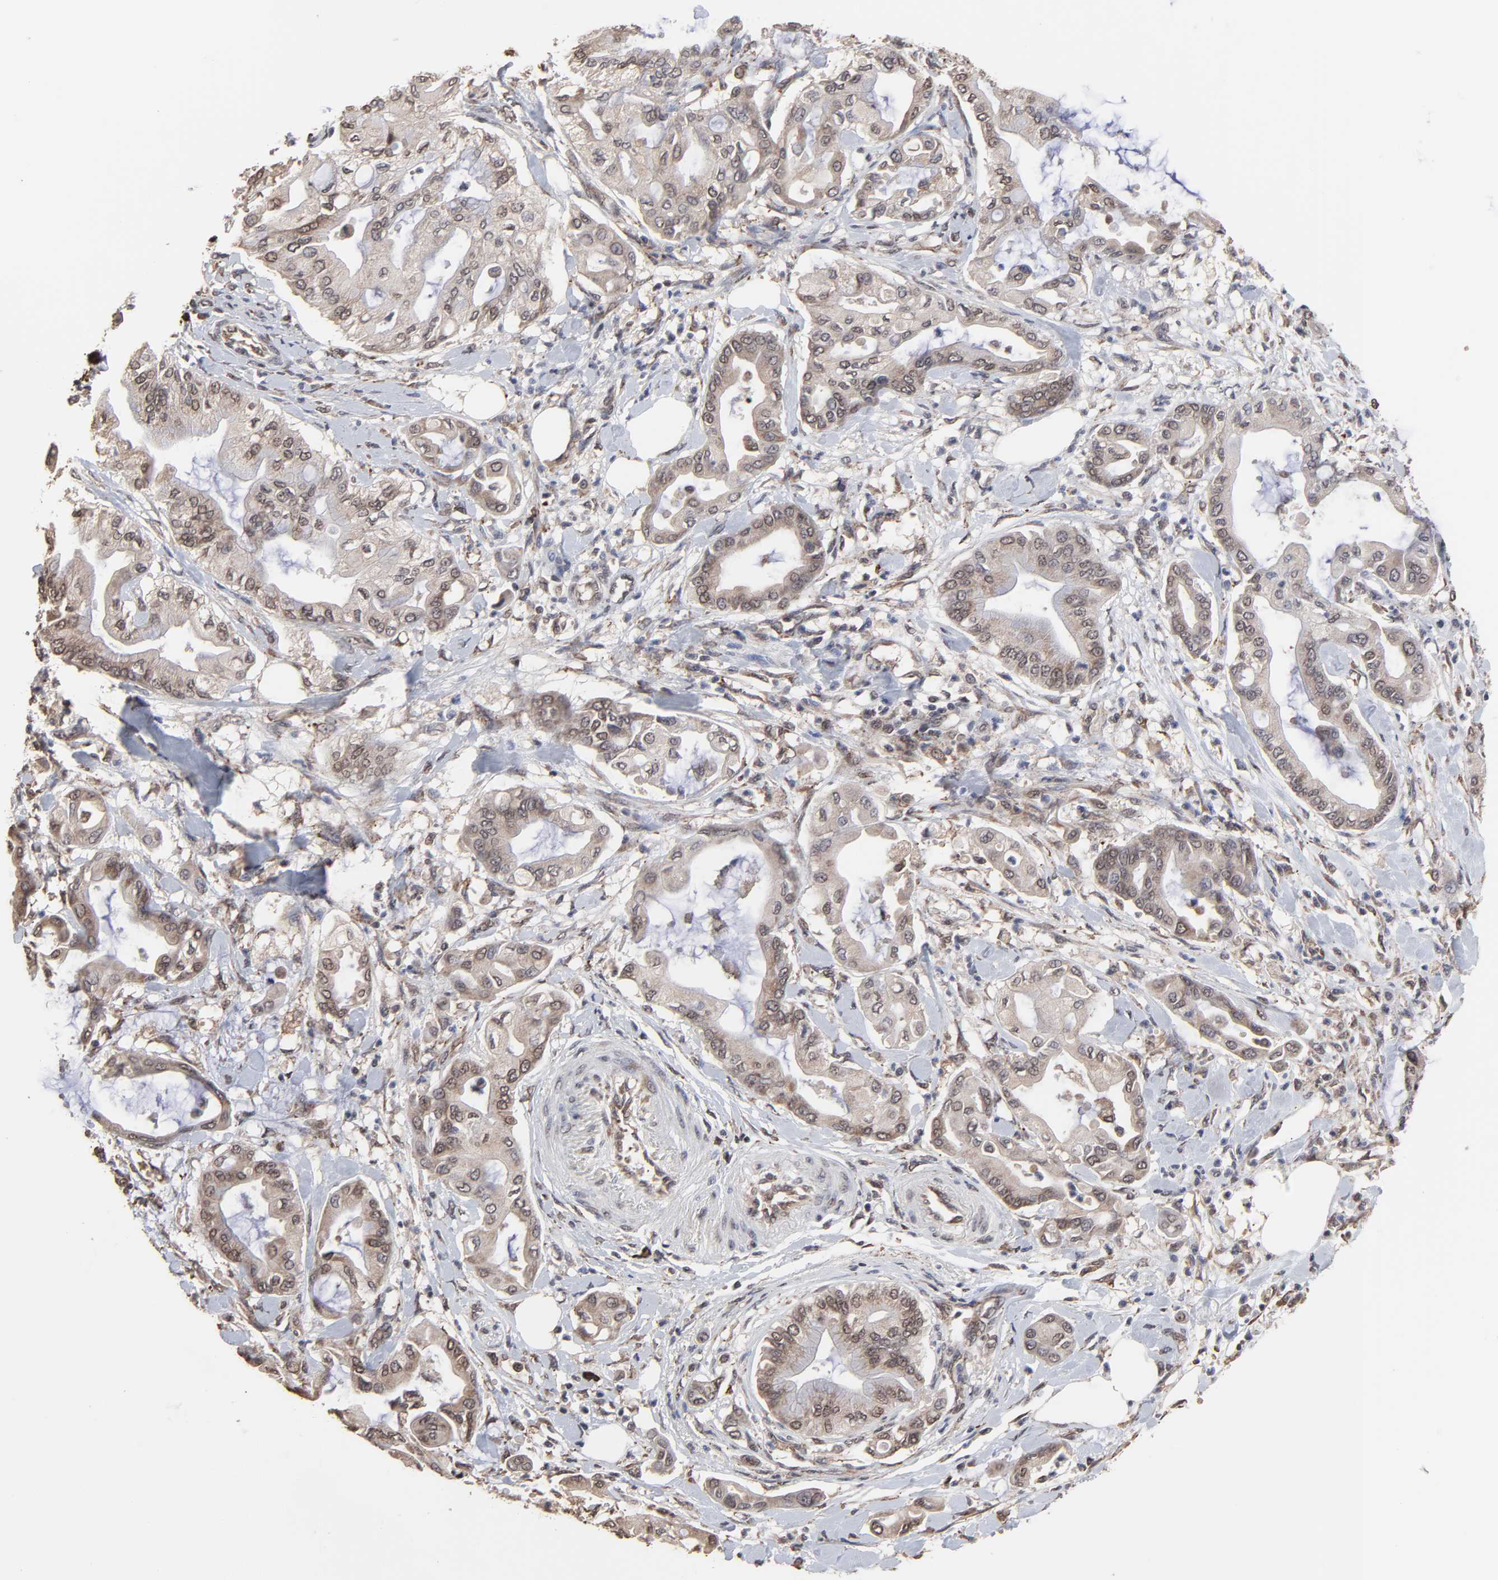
{"staining": {"intensity": "weak", "quantity": "25%-75%", "location": "cytoplasmic/membranous"}, "tissue": "pancreatic cancer", "cell_type": "Tumor cells", "image_type": "cancer", "snomed": [{"axis": "morphology", "description": "Adenocarcinoma, NOS"}, {"axis": "morphology", "description": "Adenocarcinoma, metastatic, NOS"}, {"axis": "topography", "description": "Lymph node"}, {"axis": "topography", "description": "Pancreas"}, {"axis": "topography", "description": "Duodenum"}], "caption": "There is low levels of weak cytoplasmic/membranous expression in tumor cells of pancreatic metastatic adenocarcinoma, as demonstrated by immunohistochemical staining (brown color).", "gene": "CHM", "patient": {"sex": "female", "age": 64}}